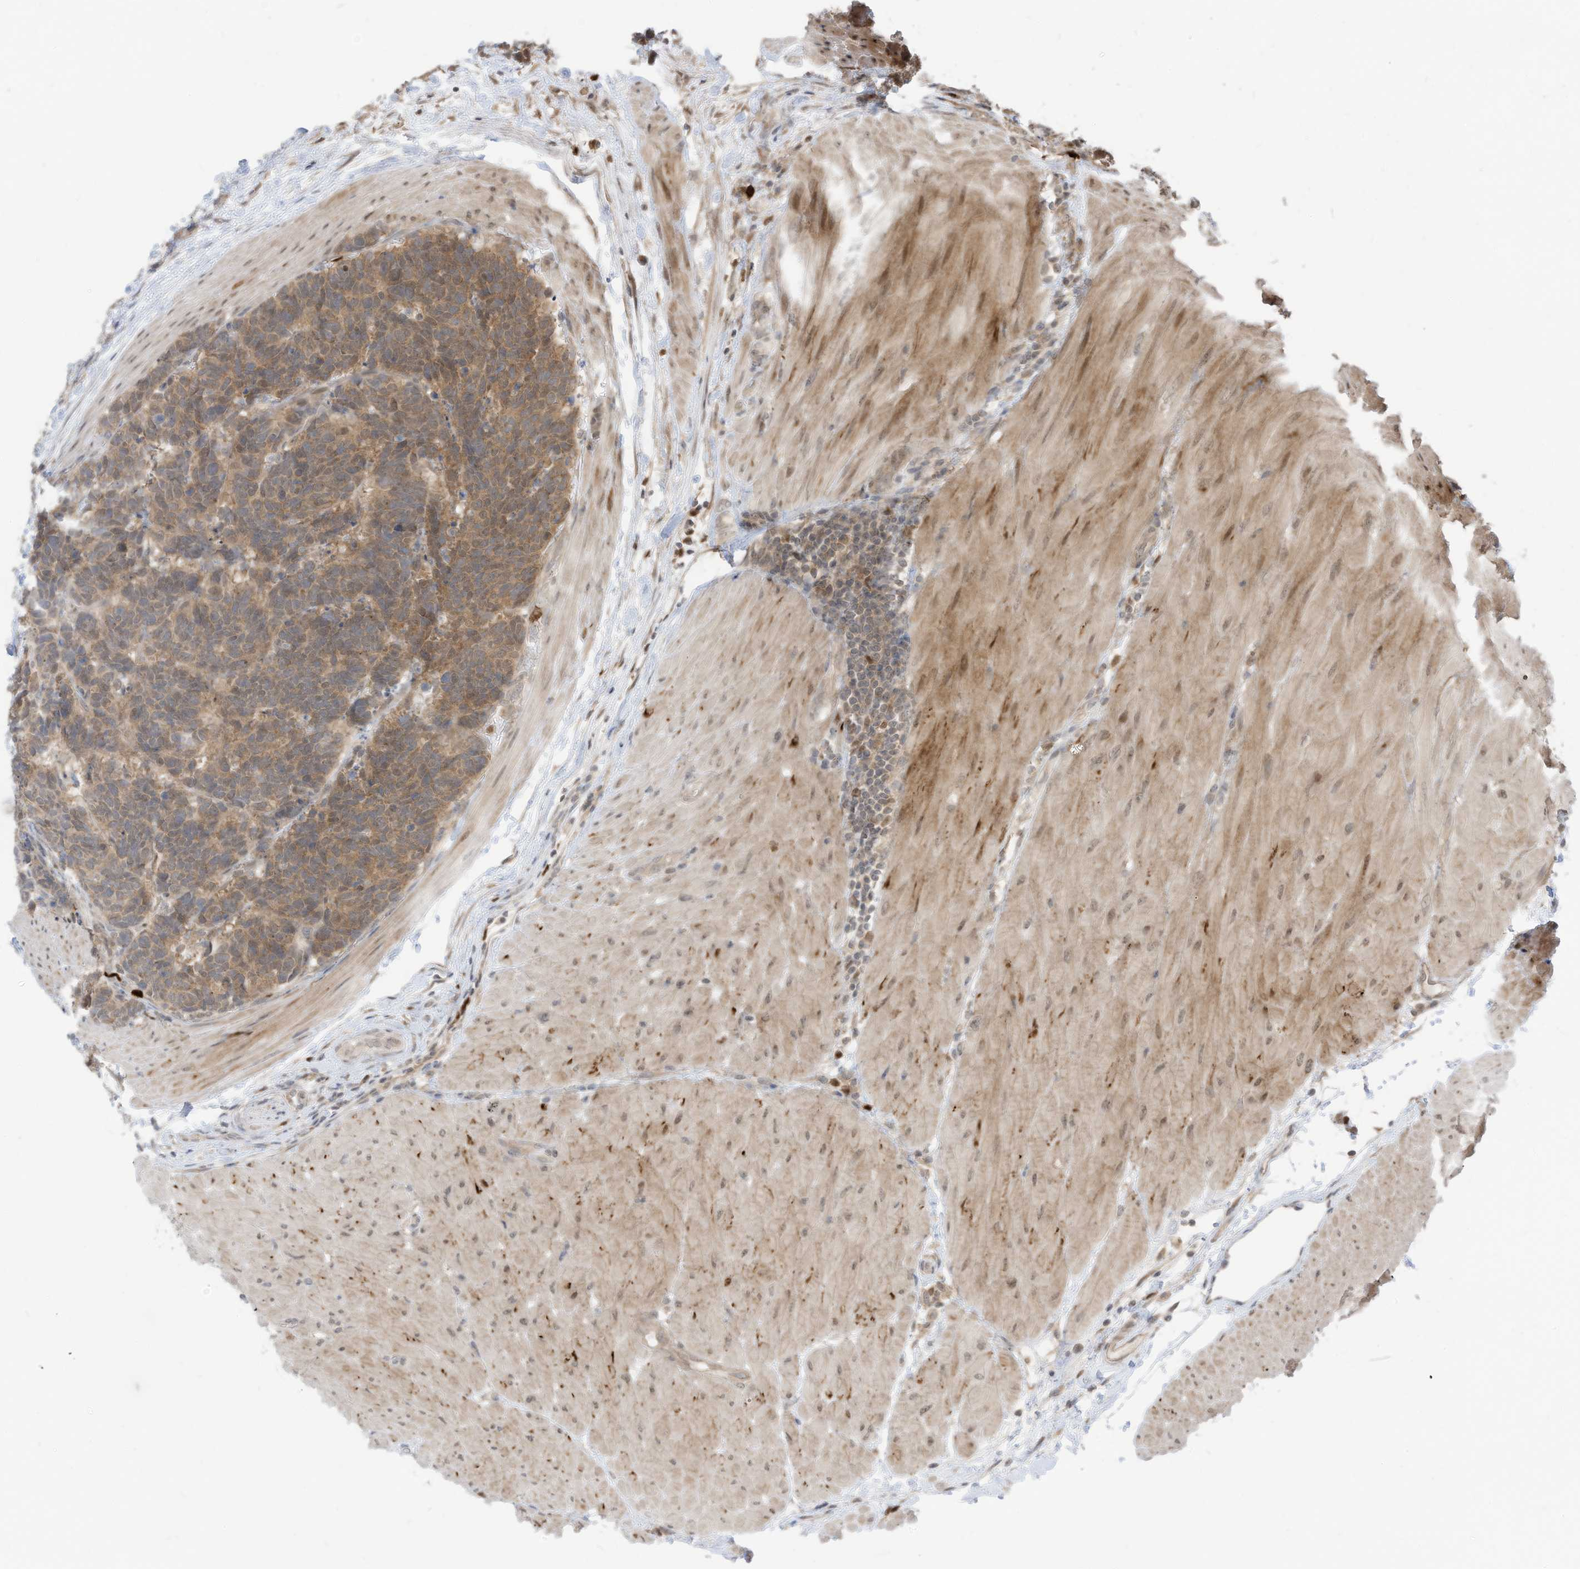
{"staining": {"intensity": "moderate", "quantity": "25%-75%", "location": "cytoplasmic/membranous"}, "tissue": "carcinoid", "cell_type": "Tumor cells", "image_type": "cancer", "snomed": [{"axis": "morphology", "description": "Carcinoma, NOS"}, {"axis": "morphology", "description": "Carcinoid, malignant, NOS"}, {"axis": "topography", "description": "Urinary bladder"}], "caption": "DAB (3,3'-diaminobenzidine) immunohistochemical staining of human malignant carcinoid shows moderate cytoplasmic/membranous protein staining in about 25%-75% of tumor cells.", "gene": "CNKSR1", "patient": {"sex": "male", "age": 57}}